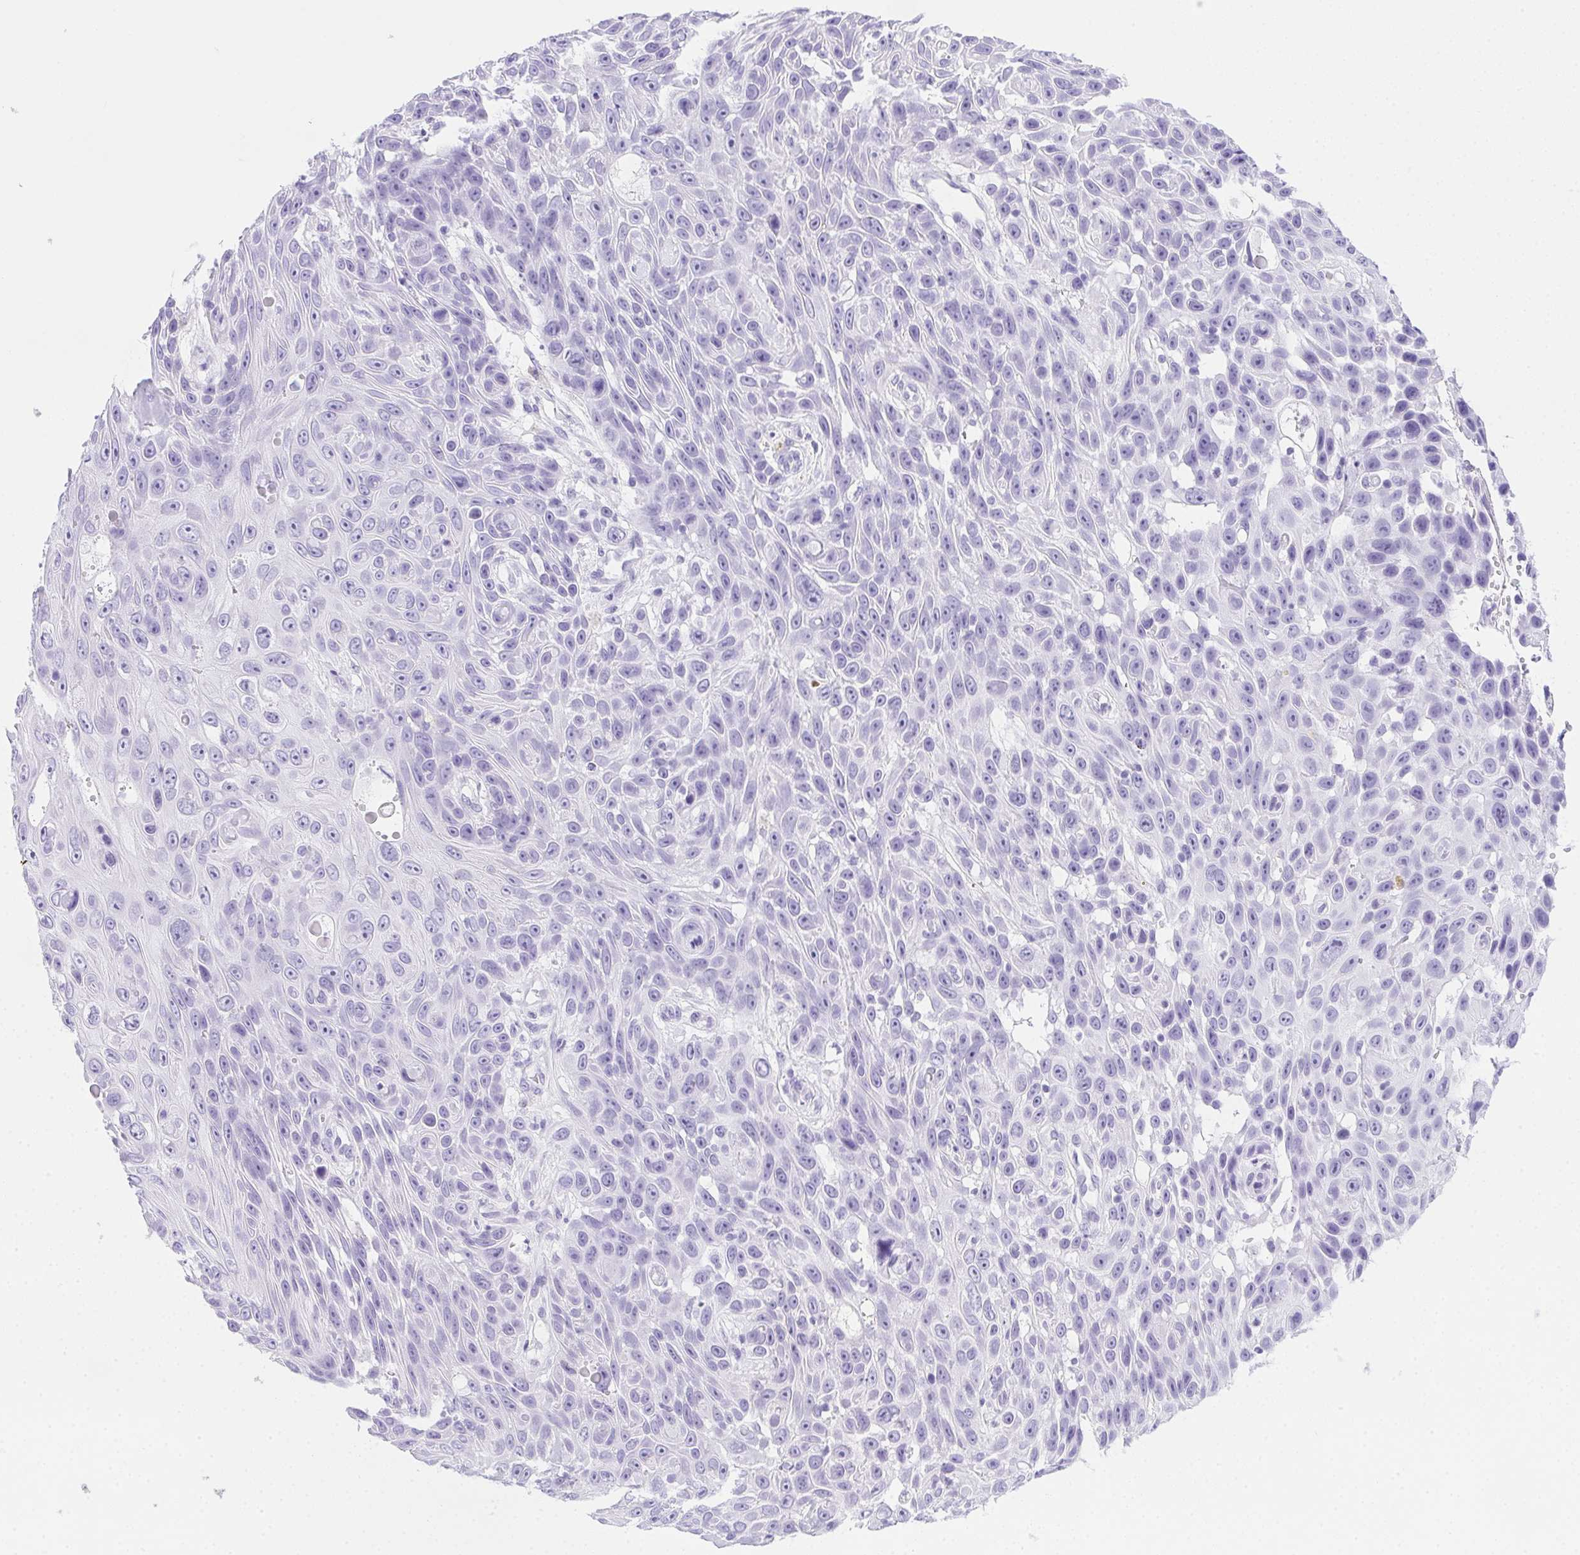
{"staining": {"intensity": "negative", "quantity": "none", "location": "none"}, "tissue": "skin cancer", "cell_type": "Tumor cells", "image_type": "cancer", "snomed": [{"axis": "morphology", "description": "Squamous cell carcinoma, NOS"}, {"axis": "topography", "description": "Skin"}], "caption": "This histopathology image is of skin cancer stained with immunohistochemistry to label a protein in brown with the nuclei are counter-stained blue. There is no expression in tumor cells.", "gene": "SPACA5B", "patient": {"sex": "male", "age": 82}}